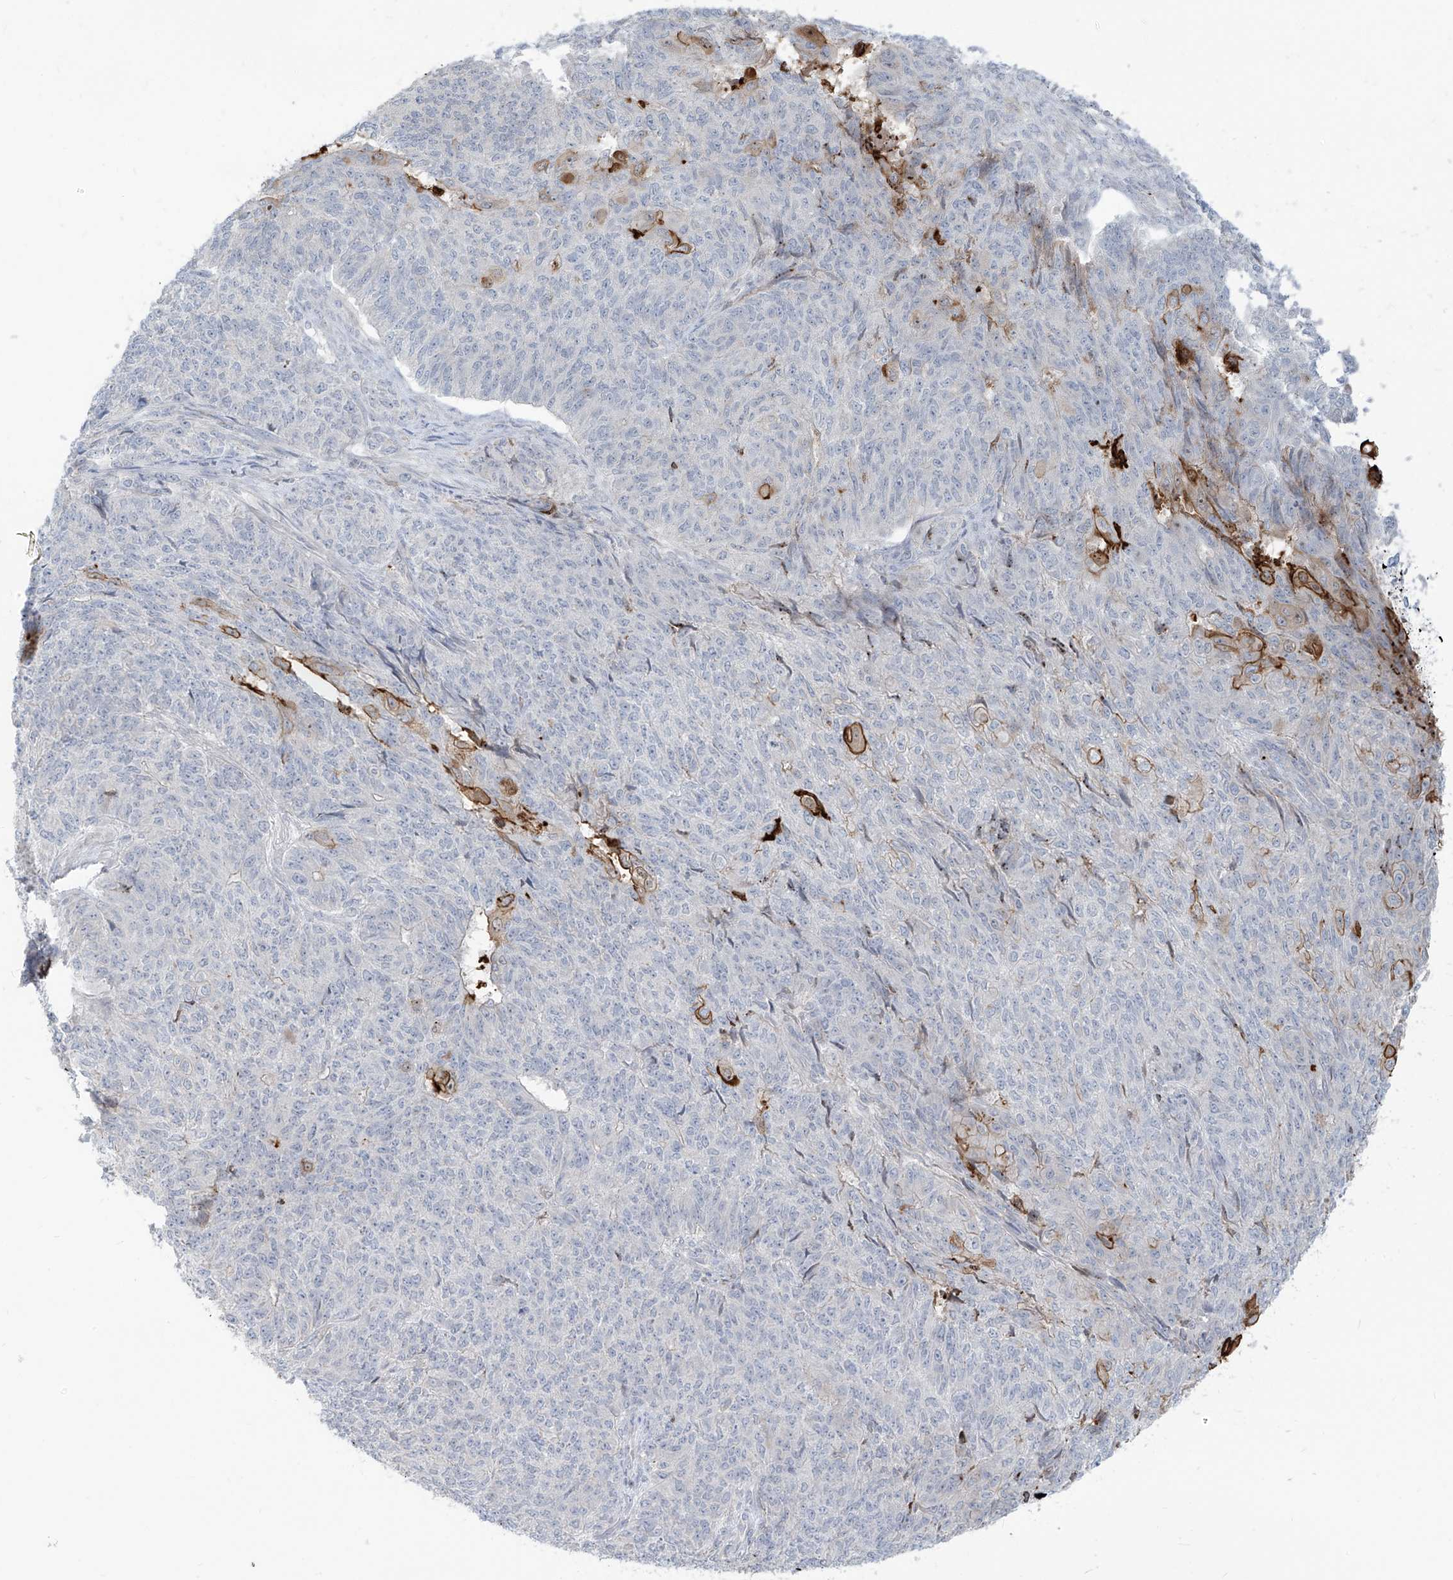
{"staining": {"intensity": "moderate", "quantity": "<25%", "location": "cytoplasmic/membranous"}, "tissue": "endometrial cancer", "cell_type": "Tumor cells", "image_type": "cancer", "snomed": [{"axis": "morphology", "description": "Adenocarcinoma, NOS"}, {"axis": "topography", "description": "Endometrium"}], "caption": "Protein analysis of adenocarcinoma (endometrial) tissue shows moderate cytoplasmic/membranous staining in approximately <25% of tumor cells. (Stains: DAB (3,3'-diaminobenzidine) in brown, nuclei in blue, Microscopy: brightfield microscopy at high magnification).", "gene": "NOTO", "patient": {"sex": "female", "age": 32}}